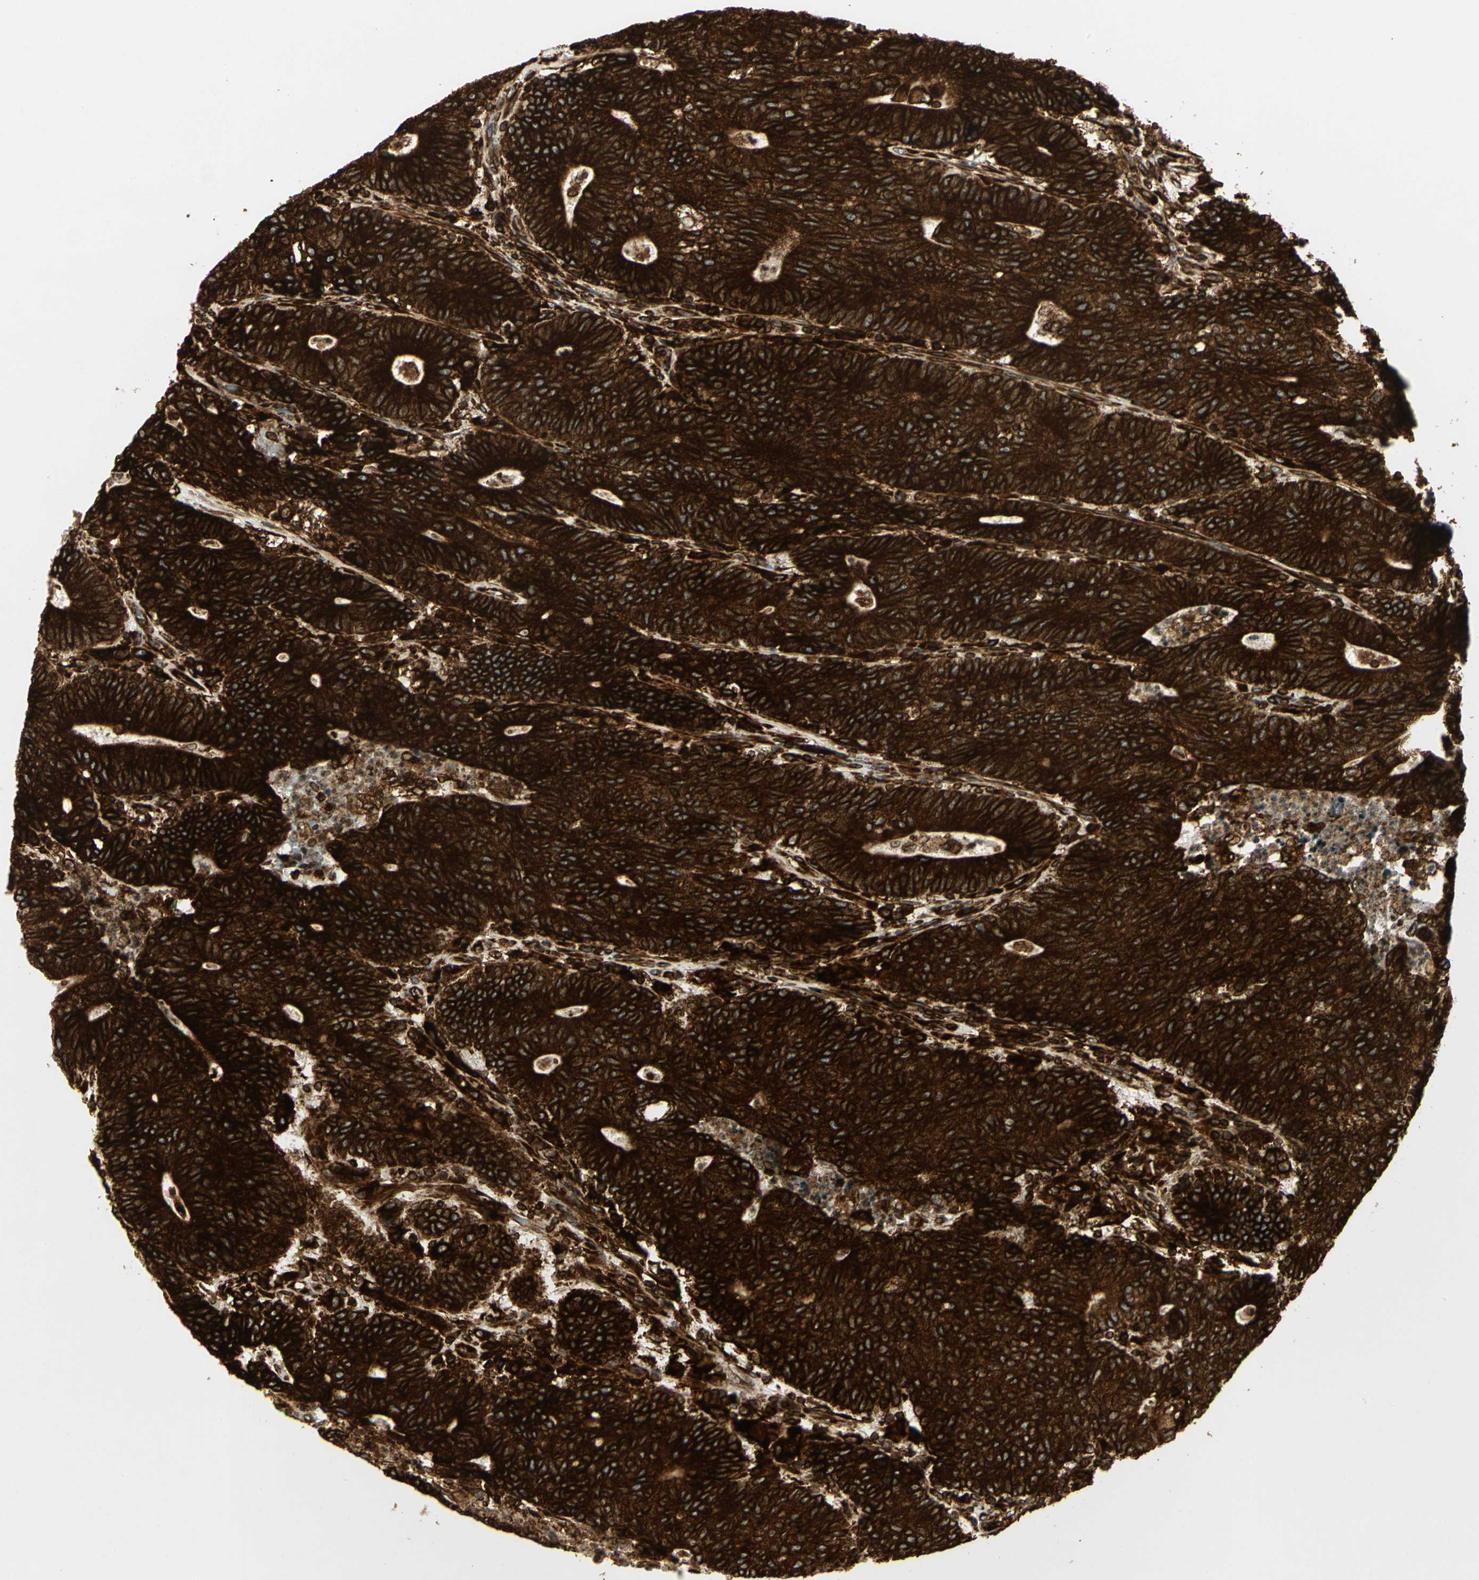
{"staining": {"intensity": "strong", "quantity": ">75%", "location": "cytoplasmic/membranous"}, "tissue": "colorectal cancer", "cell_type": "Tumor cells", "image_type": "cancer", "snomed": [{"axis": "morphology", "description": "Normal tissue, NOS"}, {"axis": "morphology", "description": "Adenocarcinoma, NOS"}, {"axis": "topography", "description": "Colon"}], "caption": "IHC photomicrograph of neoplastic tissue: colorectal cancer stained using immunohistochemistry (IHC) reveals high levels of strong protein expression localized specifically in the cytoplasmic/membranous of tumor cells, appearing as a cytoplasmic/membranous brown color.", "gene": "TAPBP", "patient": {"sex": "female", "age": 75}}